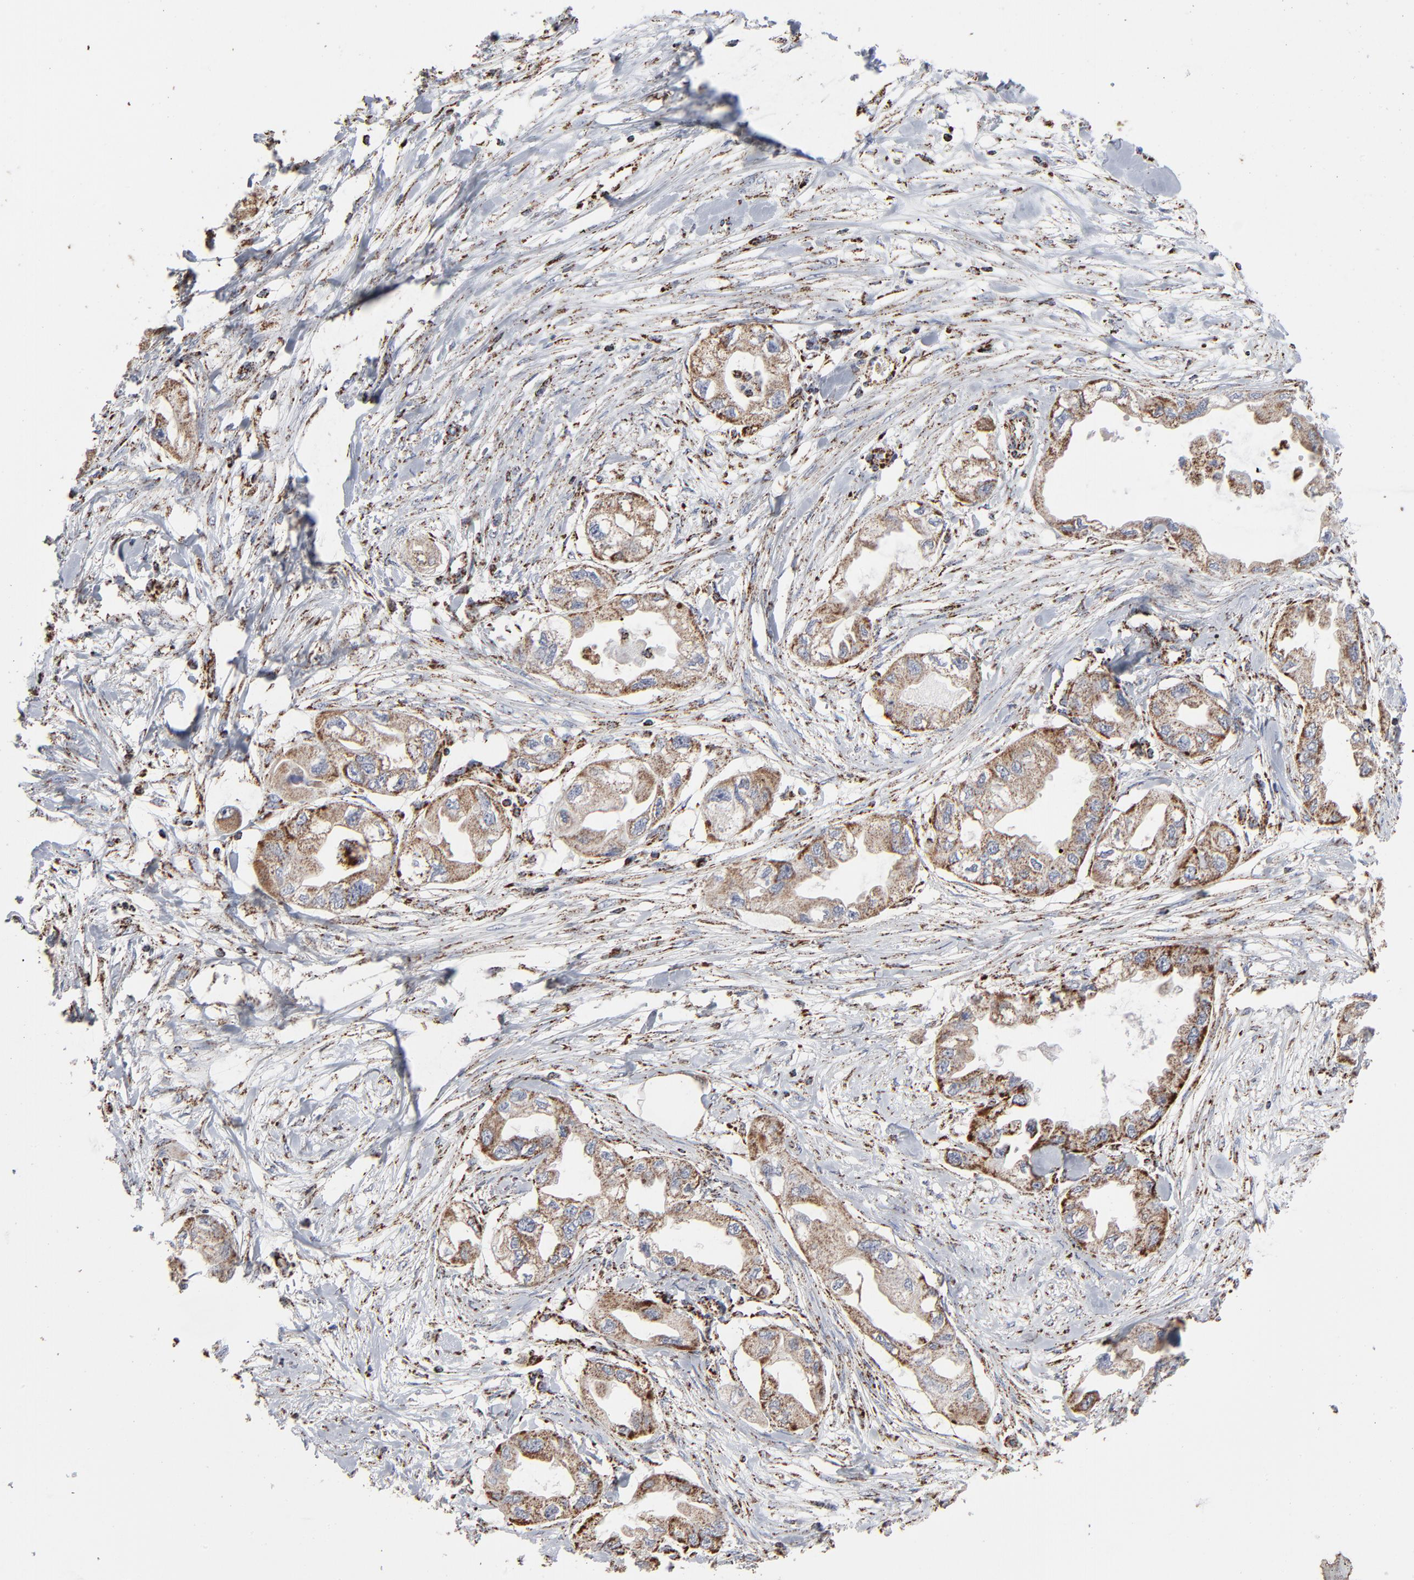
{"staining": {"intensity": "strong", "quantity": ">75%", "location": "cytoplasmic/membranous"}, "tissue": "endometrial cancer", "cell_type": "Tumor cells", "image_type": "cancer", "snomed": [{"axis": "morphology", "description": "Adenocarcinoma, NOS"}, {"axis": "topography", "description": "Endometrium"}], "caption": "This is an image of IHC staining of adenocarcinoma (endometrial), which shows strong expression in the cytoplasmic/membranous of tumor cells.", "gene": "UQCRC1", "patient": {"sex": "female", "age": 67}}